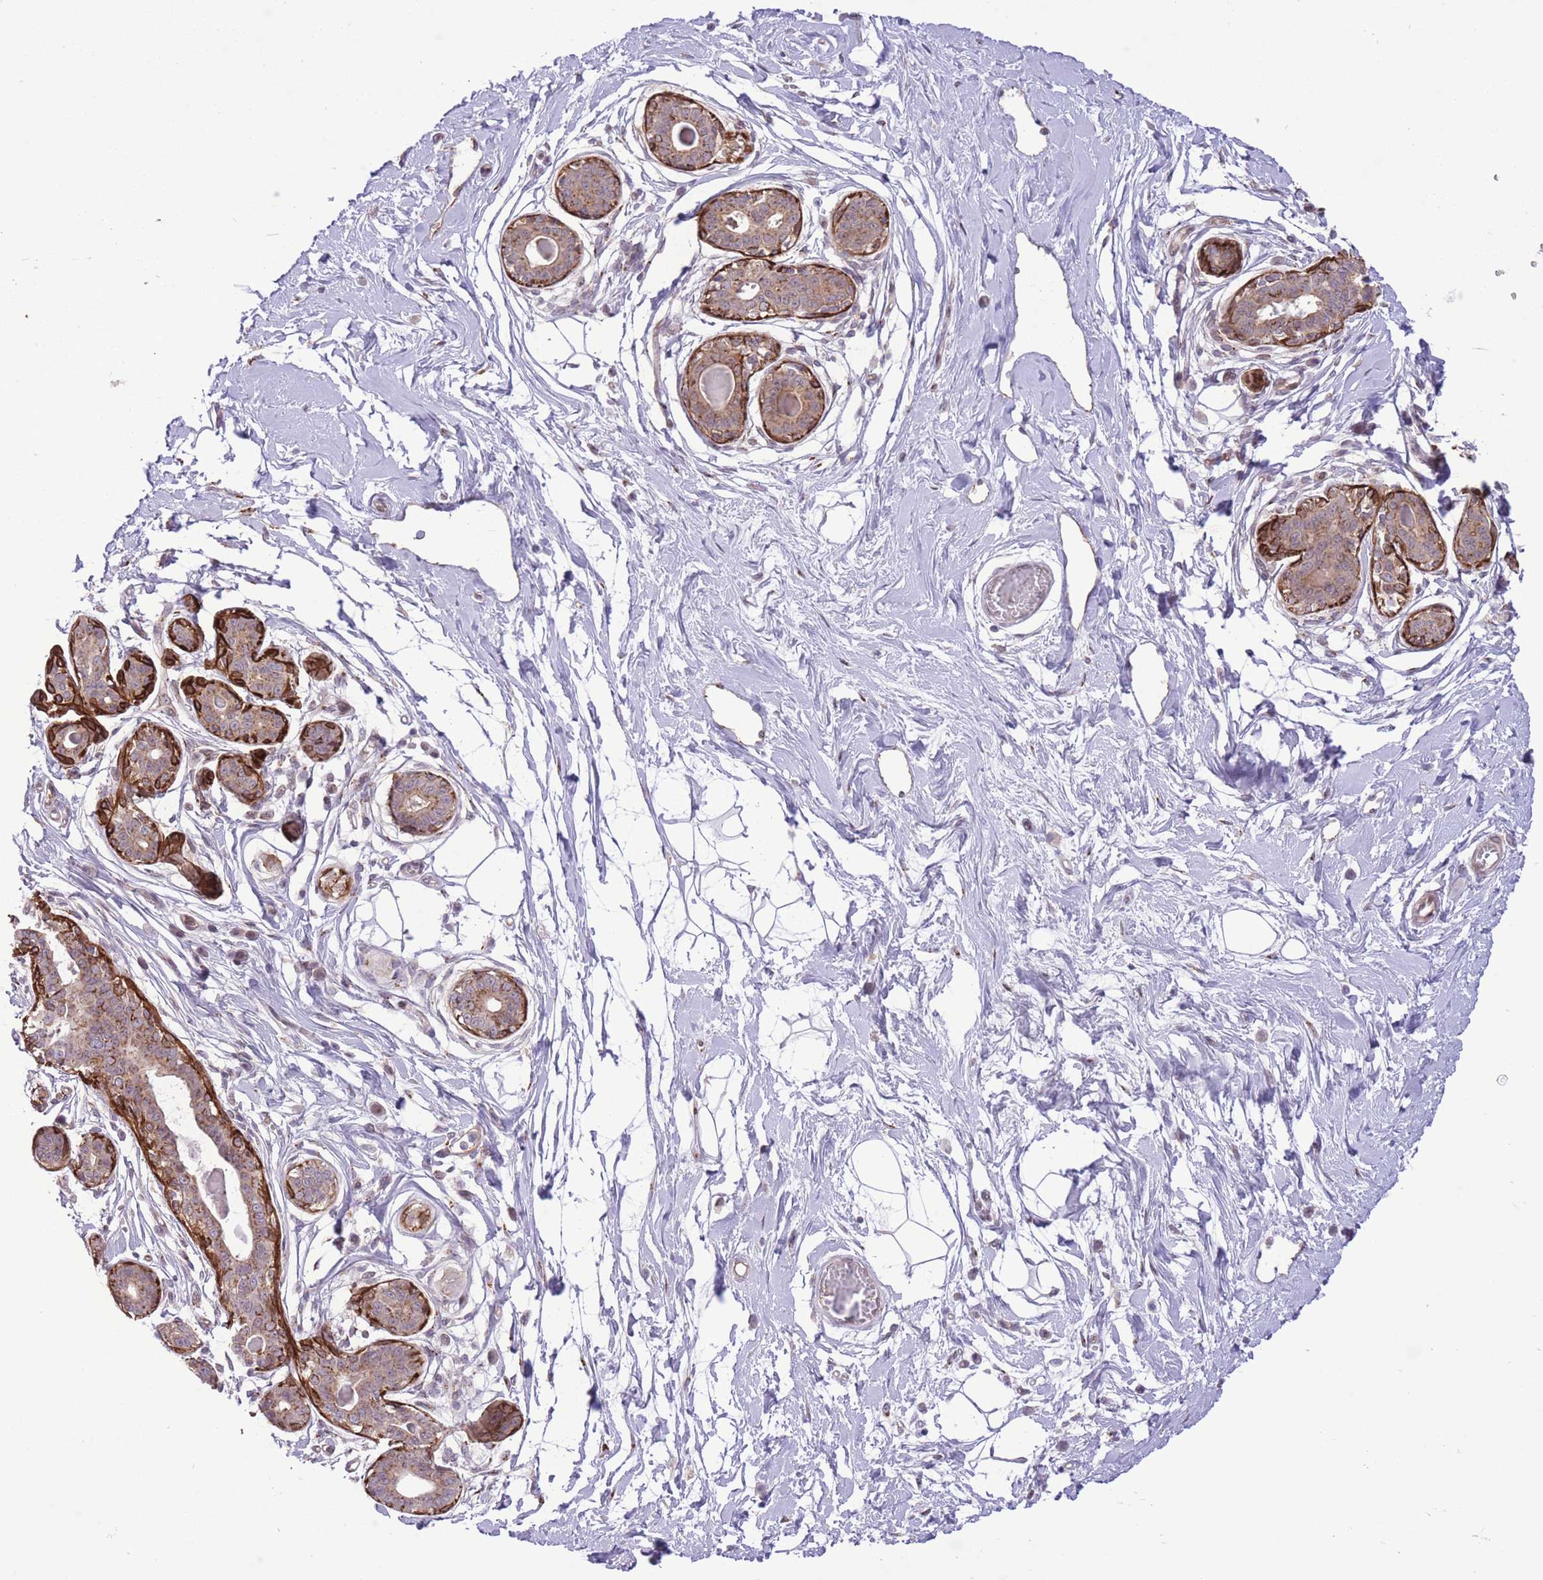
{"staining": {"intensity": "negative", "quantity": "none", "location": "none"}, "tissue": "breast", "cell_type": "Adipocytes", "image_type": "normal", "snomed": [{"axis": "morphology", "description": "Normal tissue, NOS"}, {"axis": "topography", "description": "Breast"}], "caption": "An immunohistochemistry (IHC) image of benign breast is shown. There is no staining in adipocytes of breast.", "gene": "ZBED5", "patient": {"sex": "female", "age": 45}}